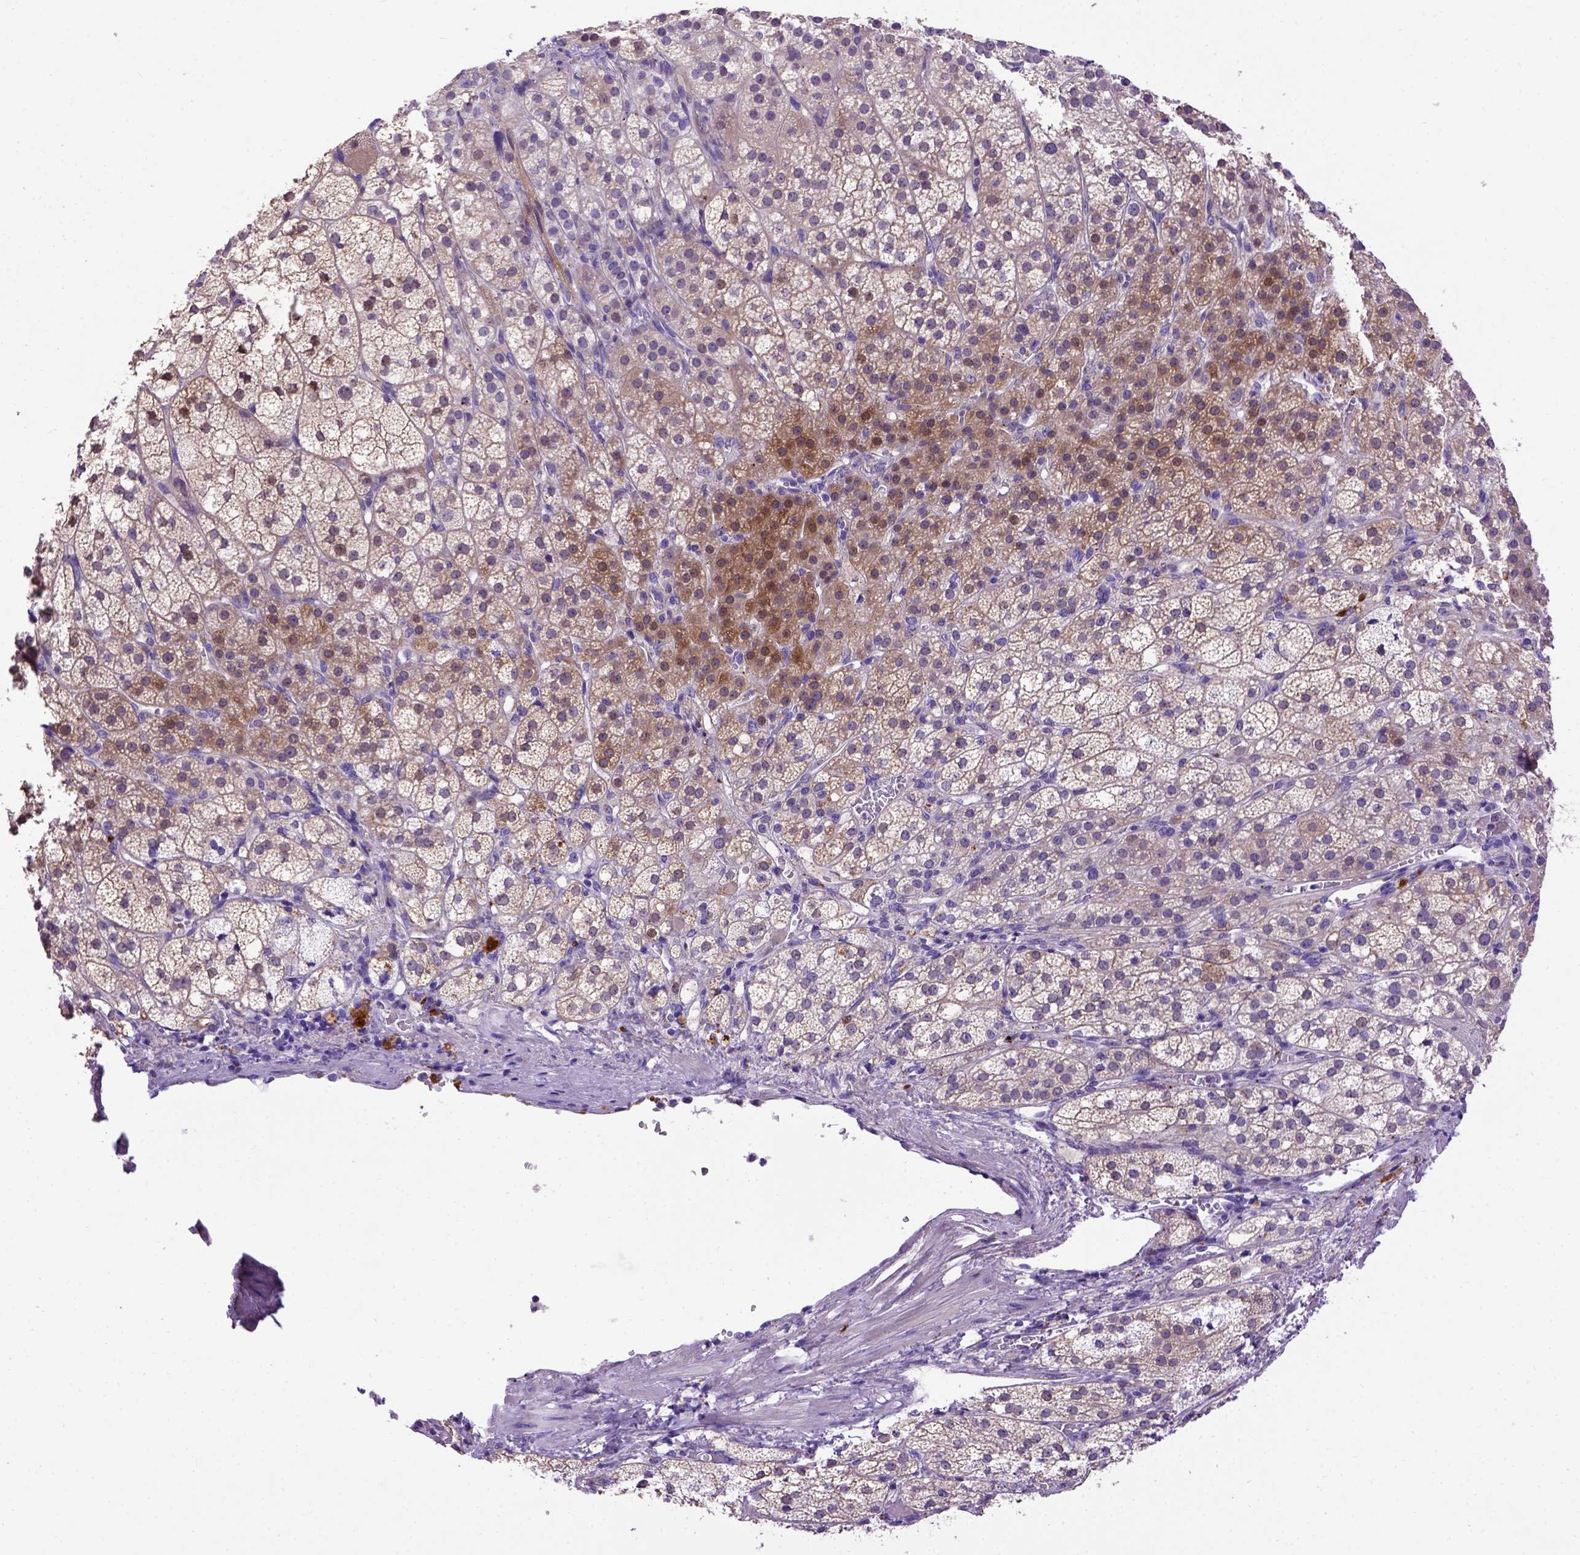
{"staining": {"intensity": "moderate", "quantity": ">75%", "location": "cytoplasmic/membranous,nuclear"}, "tissue": "adrenal gland", "cell_type": "Glandular cells", "image_type": "normal", "snomed": [{"axis": "morphology", "description": "Normal tissue, NOS"}, {"axis": "topography", "description": "Adrenal gland"}], "caption": "High-power microscopy captured an immunohistochemistry (IHC) photomicrograph of benign adrenal gland, revealing moderate cytoplasmic/membranous,nuclear staining in approximately >75% of glandular cells. (DAB IHC, brown staining for protein, blue staining for nuclei).", "gene": "ADAM12", "patient": {"sex": "female", "age": 60}}